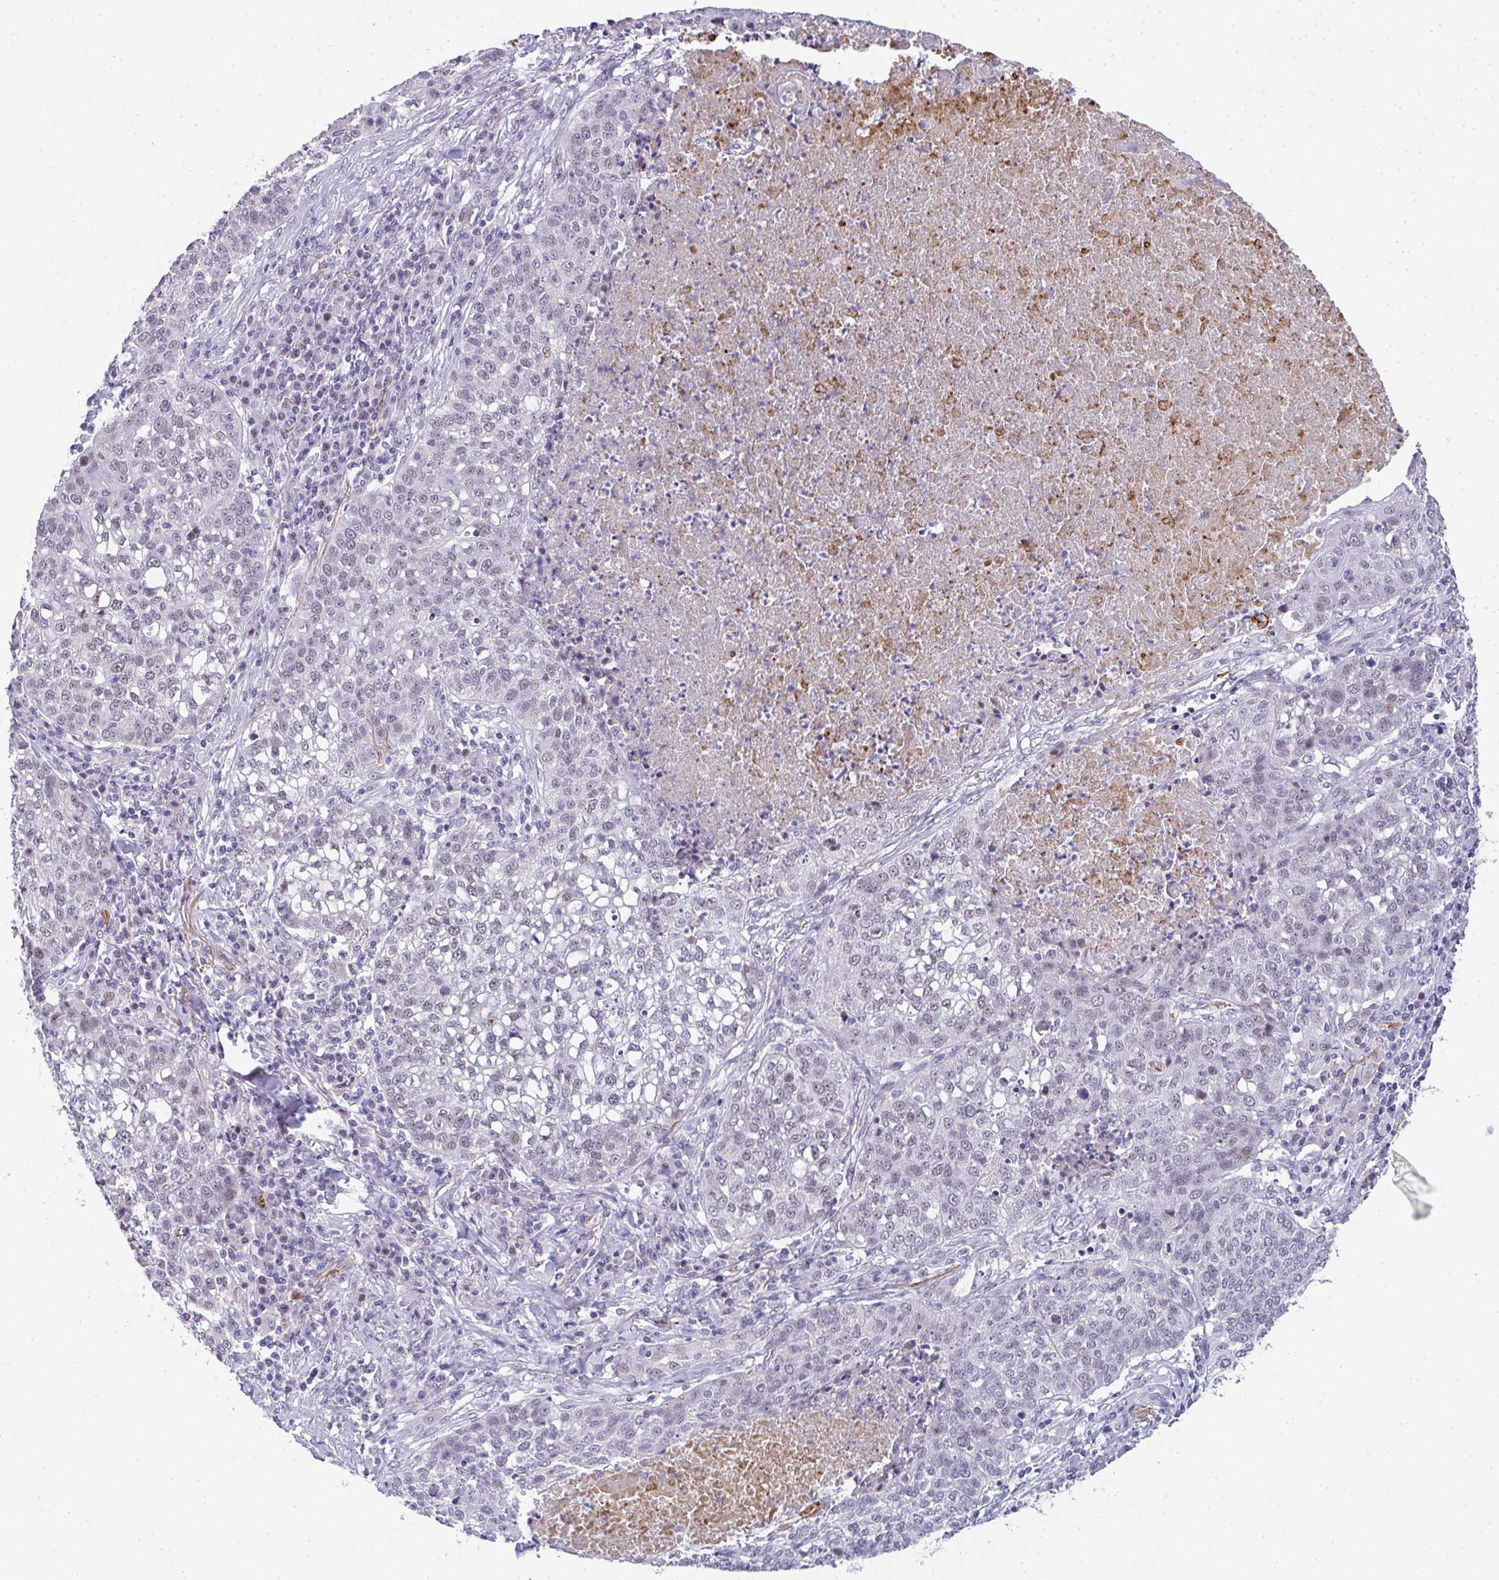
{"staining": {"intensity": "negative", "quantity": "none", "location": "none"}, "tissue": "lung cancer", "cell_type": "Tumor cells", "image_type": "cancer", "snomed": [{"axis": "morphology", "description": "Squamous cell carcinoma, NOS"}, {"axis": "topography", "description": "Lung"}], "caption": "Lung cancer (squamous cell carcinoma) stained for a protein using immunohistochemistry demonstrates no expression tumor cells.", "gene": "TNMD", "patient": {"sex": "male", "age": 63}}